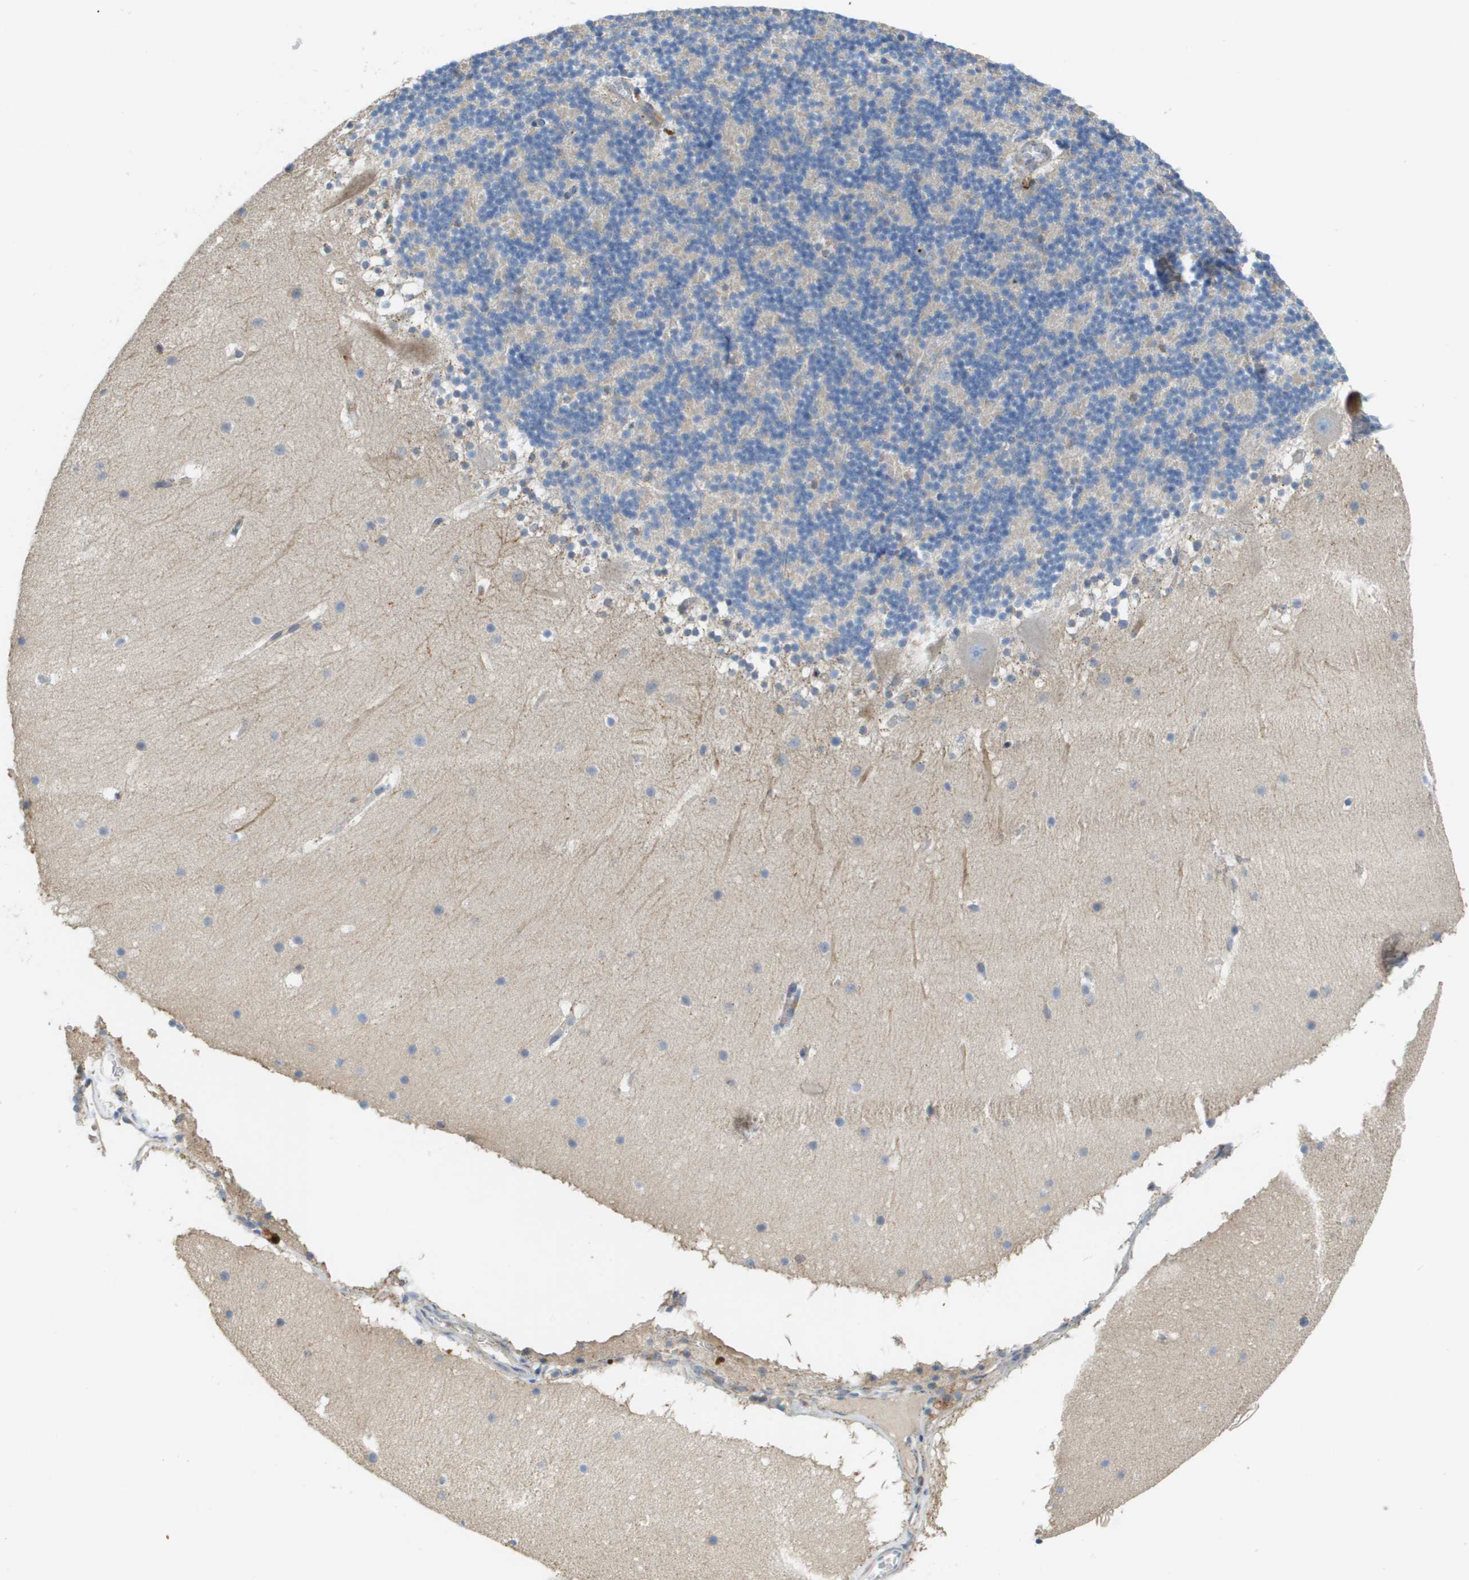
{"staining": {"intensity": "negative", "quantity": "none", "location": "none"}, "tissue": "cerebellum", "cell_type": "Cells in granular layer", "image_type": "normal", "snomed": [{"axis": "morphology", "description": "Normal tissue, NOS"}, {"axis": "topography", "description": "Cerebellum"}], "caption": "Human cerebellum stained for a protein using immunohistochemistry reveals no positivity in cells in granular layer.", "gene": "CASP10", "patient": {"sex": "male", "age": 45}}